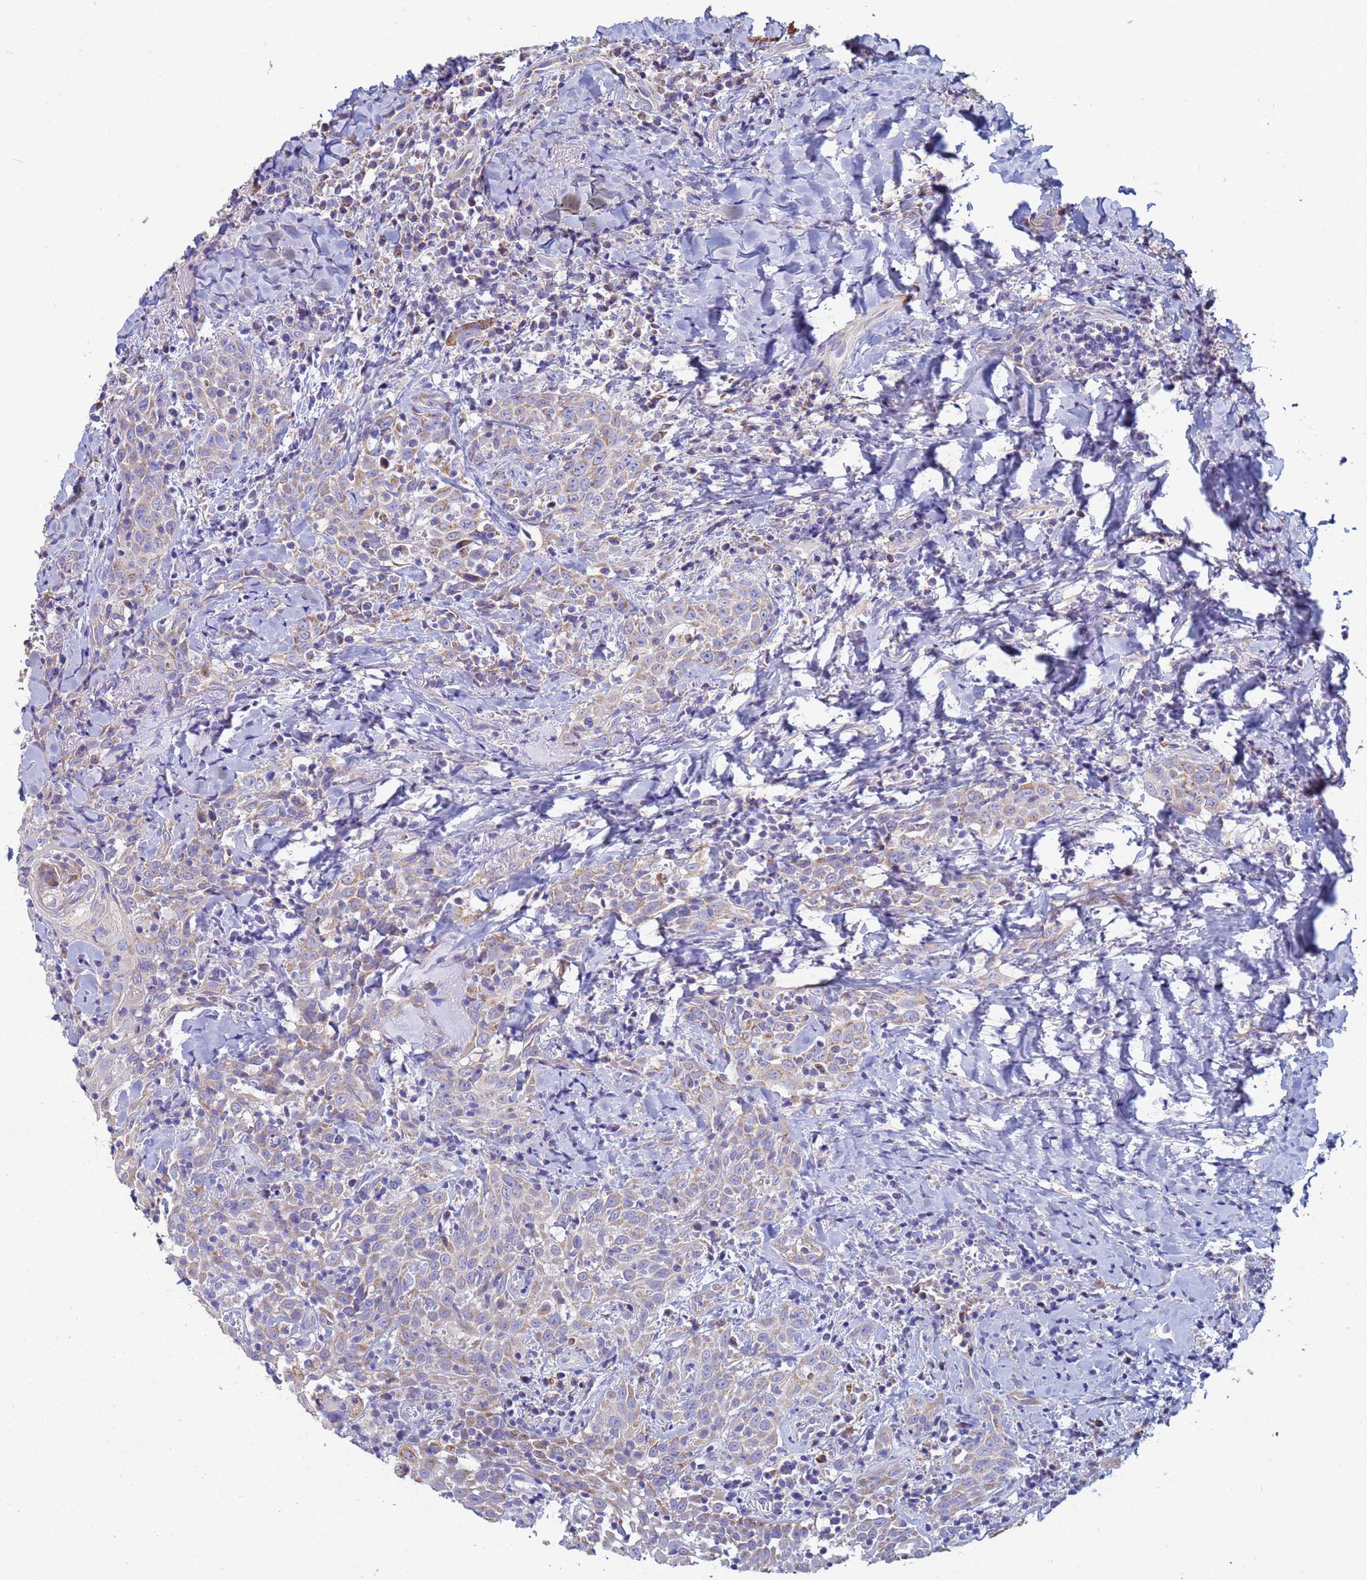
{"staining": {"intensity": "weak", "quantity": "<25%", "location": "cytoplasmic/membranous"}, "tissue": "head and neck cancer", "cell_type": "Tumor cells", "image_type": "cancer", "snomed": [{"axis": "morphology", "description": "Squamous cell carcinoma, NOS"}, {"axis": "topography", "description": "Head-Neck"}], "caption": "This is an immunohistochemistry photomicrograph of human head and neck cancer (squamous cell carcinoma). There is no expression in tumor cells.", "gene": "UQCRH", "patient": {"sex": "female", "age": 70}}